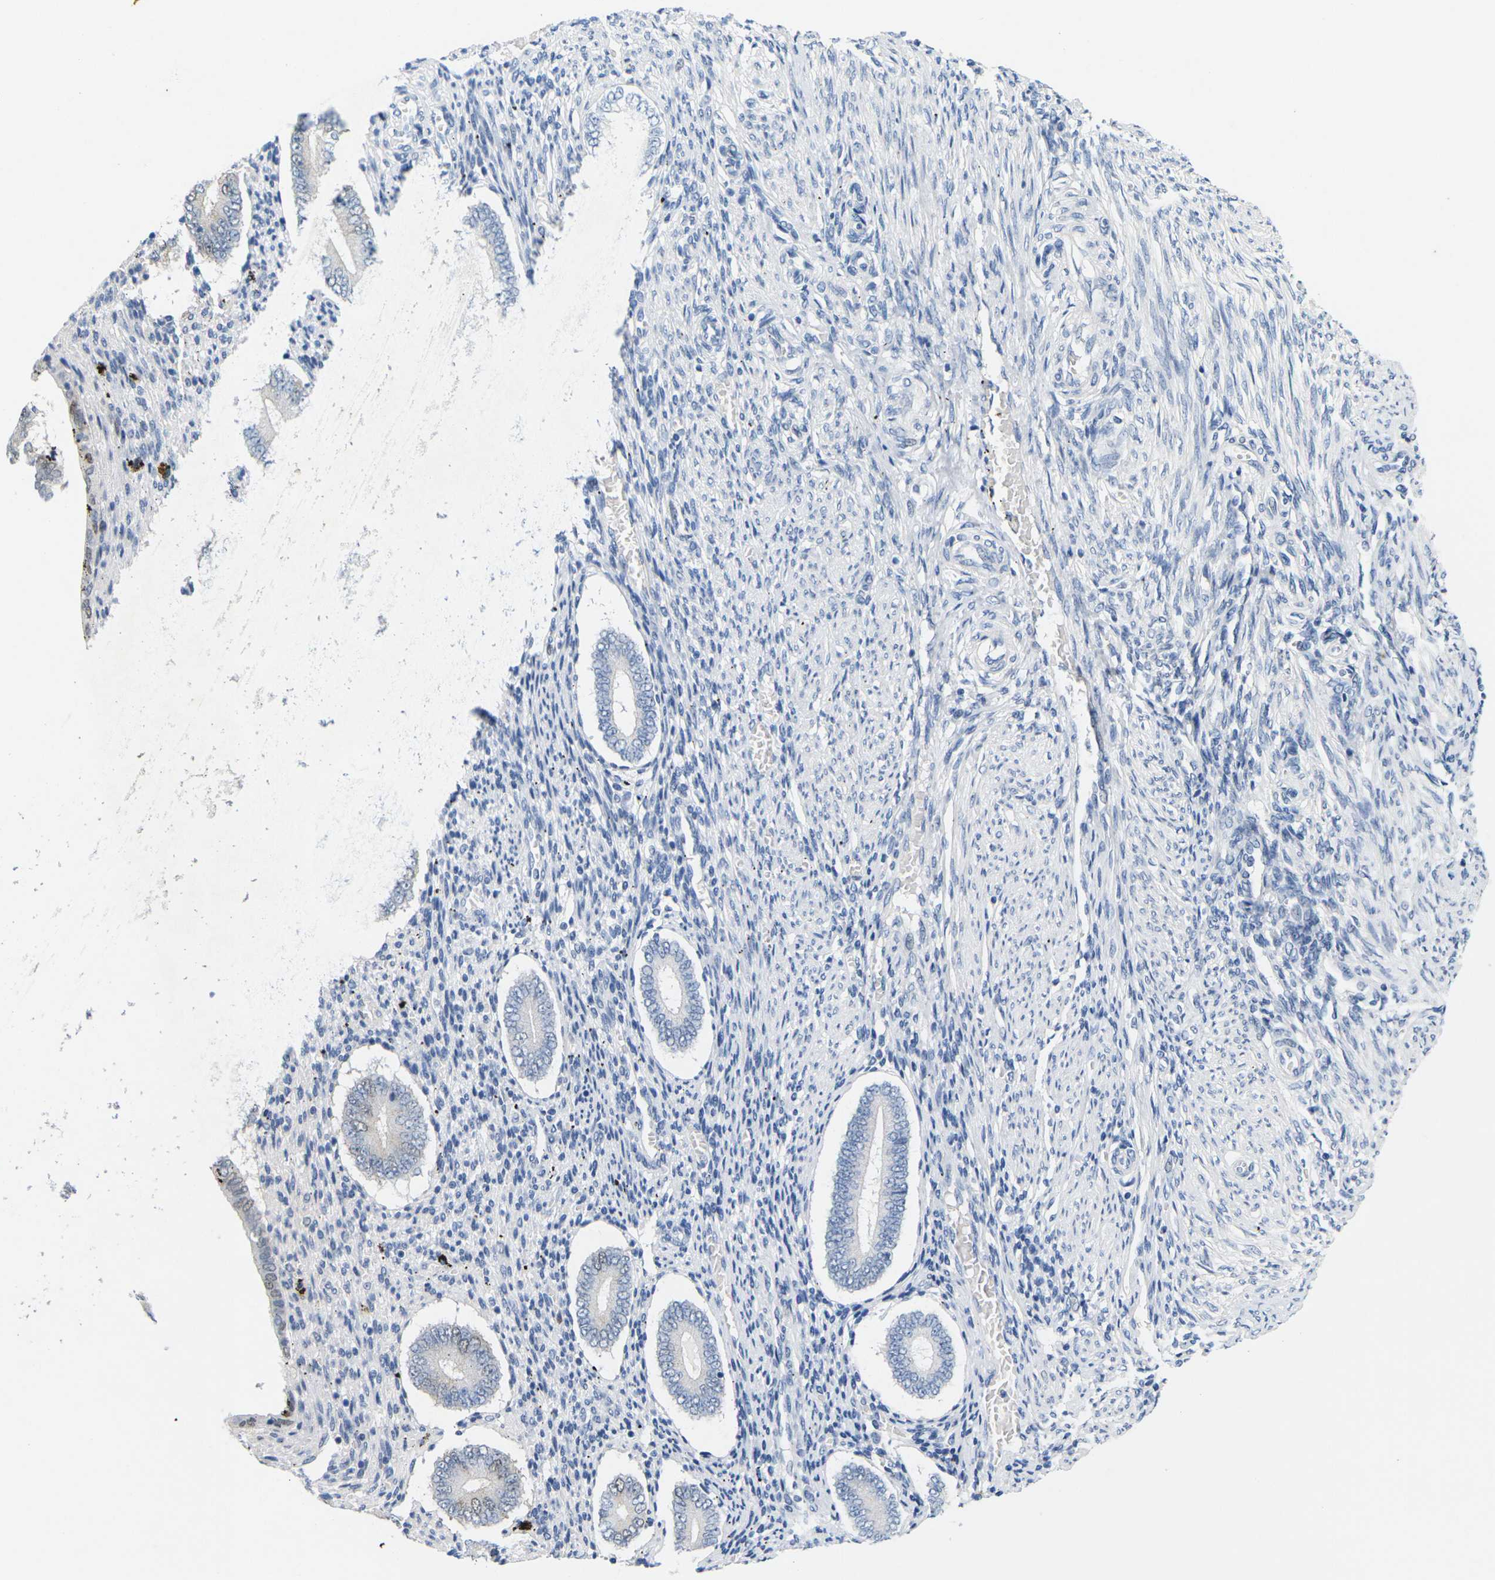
{"staining": {"intensity": "negative", "quantity": "none", "location": "none"}, "tissue": "endometrium", "cell_type": "Cells in endometrial stroma", "image_type": "normal", "snomed": [{"axis": "morphology", "description": "Normal tissue, NOS"}, {"axis": "topography", "description": "Endometrium"}], "caption": "Immunohistochemical staining of normal endometrium shows no significant staining in cells in endometrial stroma. (DAB immunohistochemistry (IHC) with hematoxylin counter stain).", "gene": "CDK2", "patient": {"sex": "female", "age": 42}}